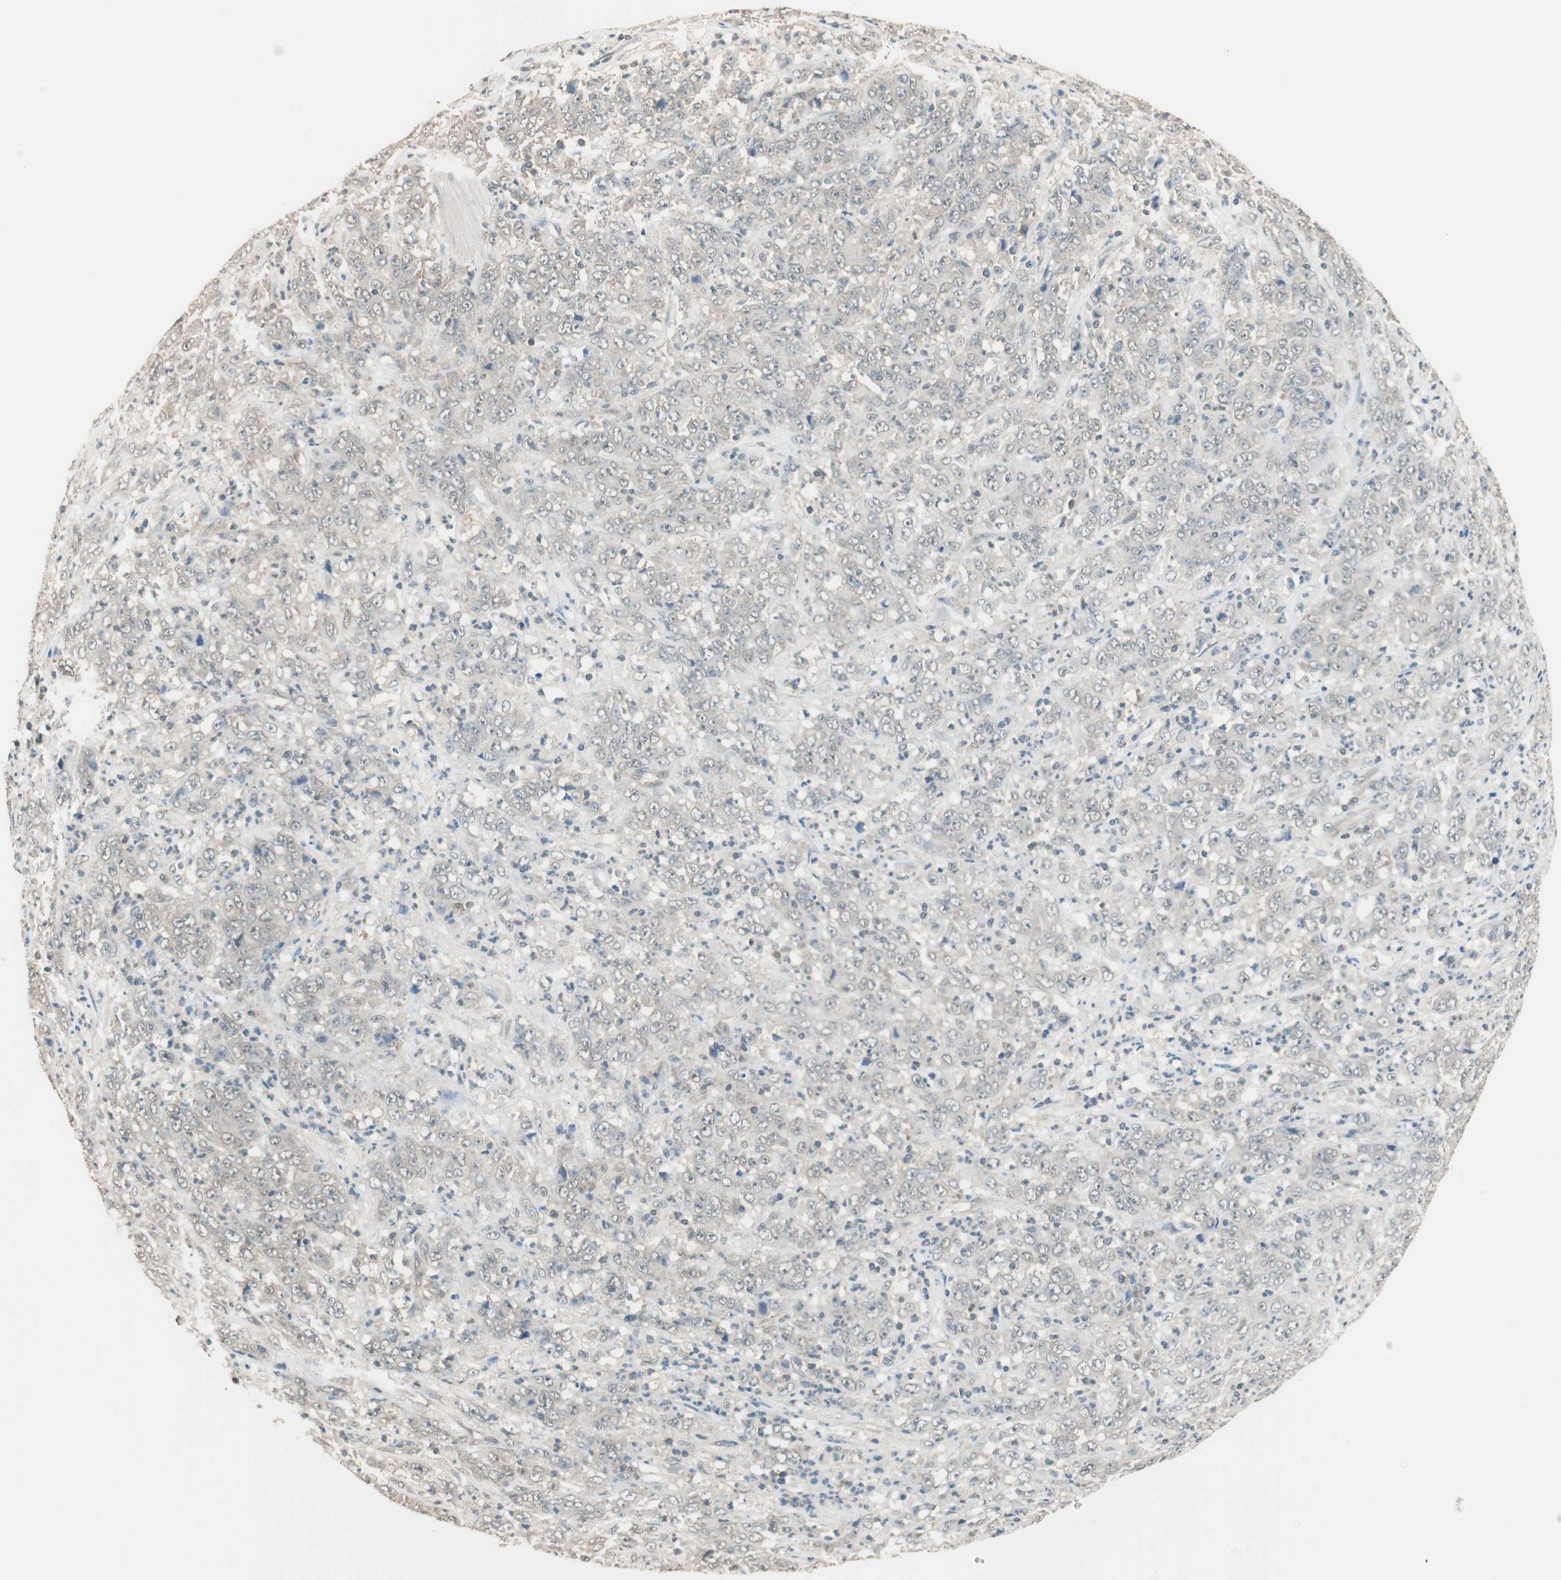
{"staining": {"intensity": "weak", "quantity": "<25%", "location": "cytoplasmic/membranous"}, "tissue": "stomach cancer", "cell_type": "Tumor cells", "image_type": "cancer", "snomed": [{"axis": "morphology", "description": "Adenocarcinoma, NOS"}, {"axis": "topography", "description": "Stomach, lower"}], "caption": "Immunohistochemistry of stomach adenocarcinoma displays no staining in tumor cells.", "gene": "USP5", "patient": {"sex": "female", "age": 71}}